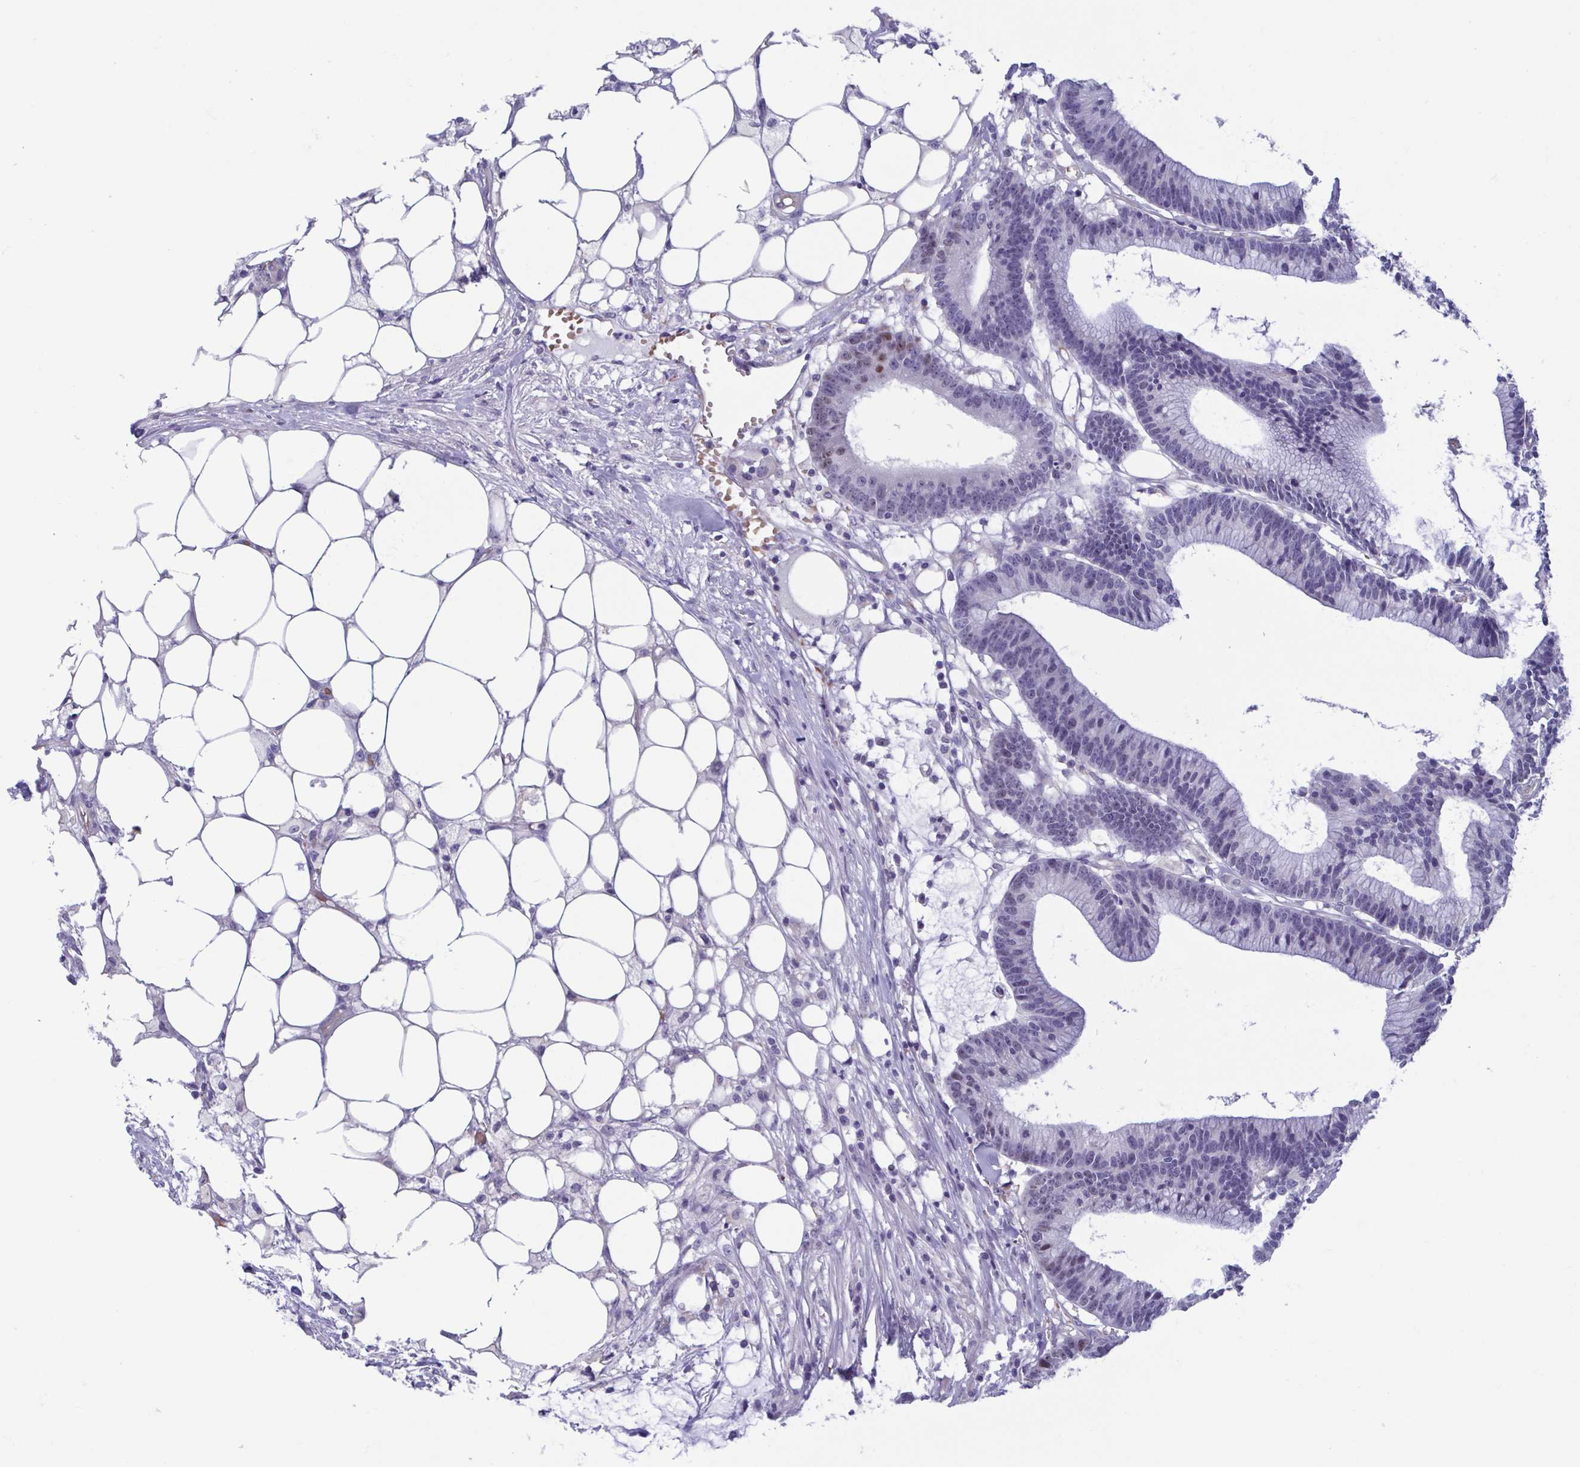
{"staining": {"intensity": "moderate", "quantity": "<25%", "location": "nuclear"}, "tissue": "colorectal cancer", "cell_type": "Tumor cells", "image_type": "cancer", "snomed": [{"axis": "morphology", "description": "Adenocarcinoma, NOS"}, {"axis": "topography", "description": "Colon"}], "caption": "Colorectal cancer (adenocarcinoma) stained with DAB IHC shows low levels of moderate nuclear staining in approximately <25% of tumor cells.", "gene": "MORC4", "patient": {"sex": "female", "age": 78}}